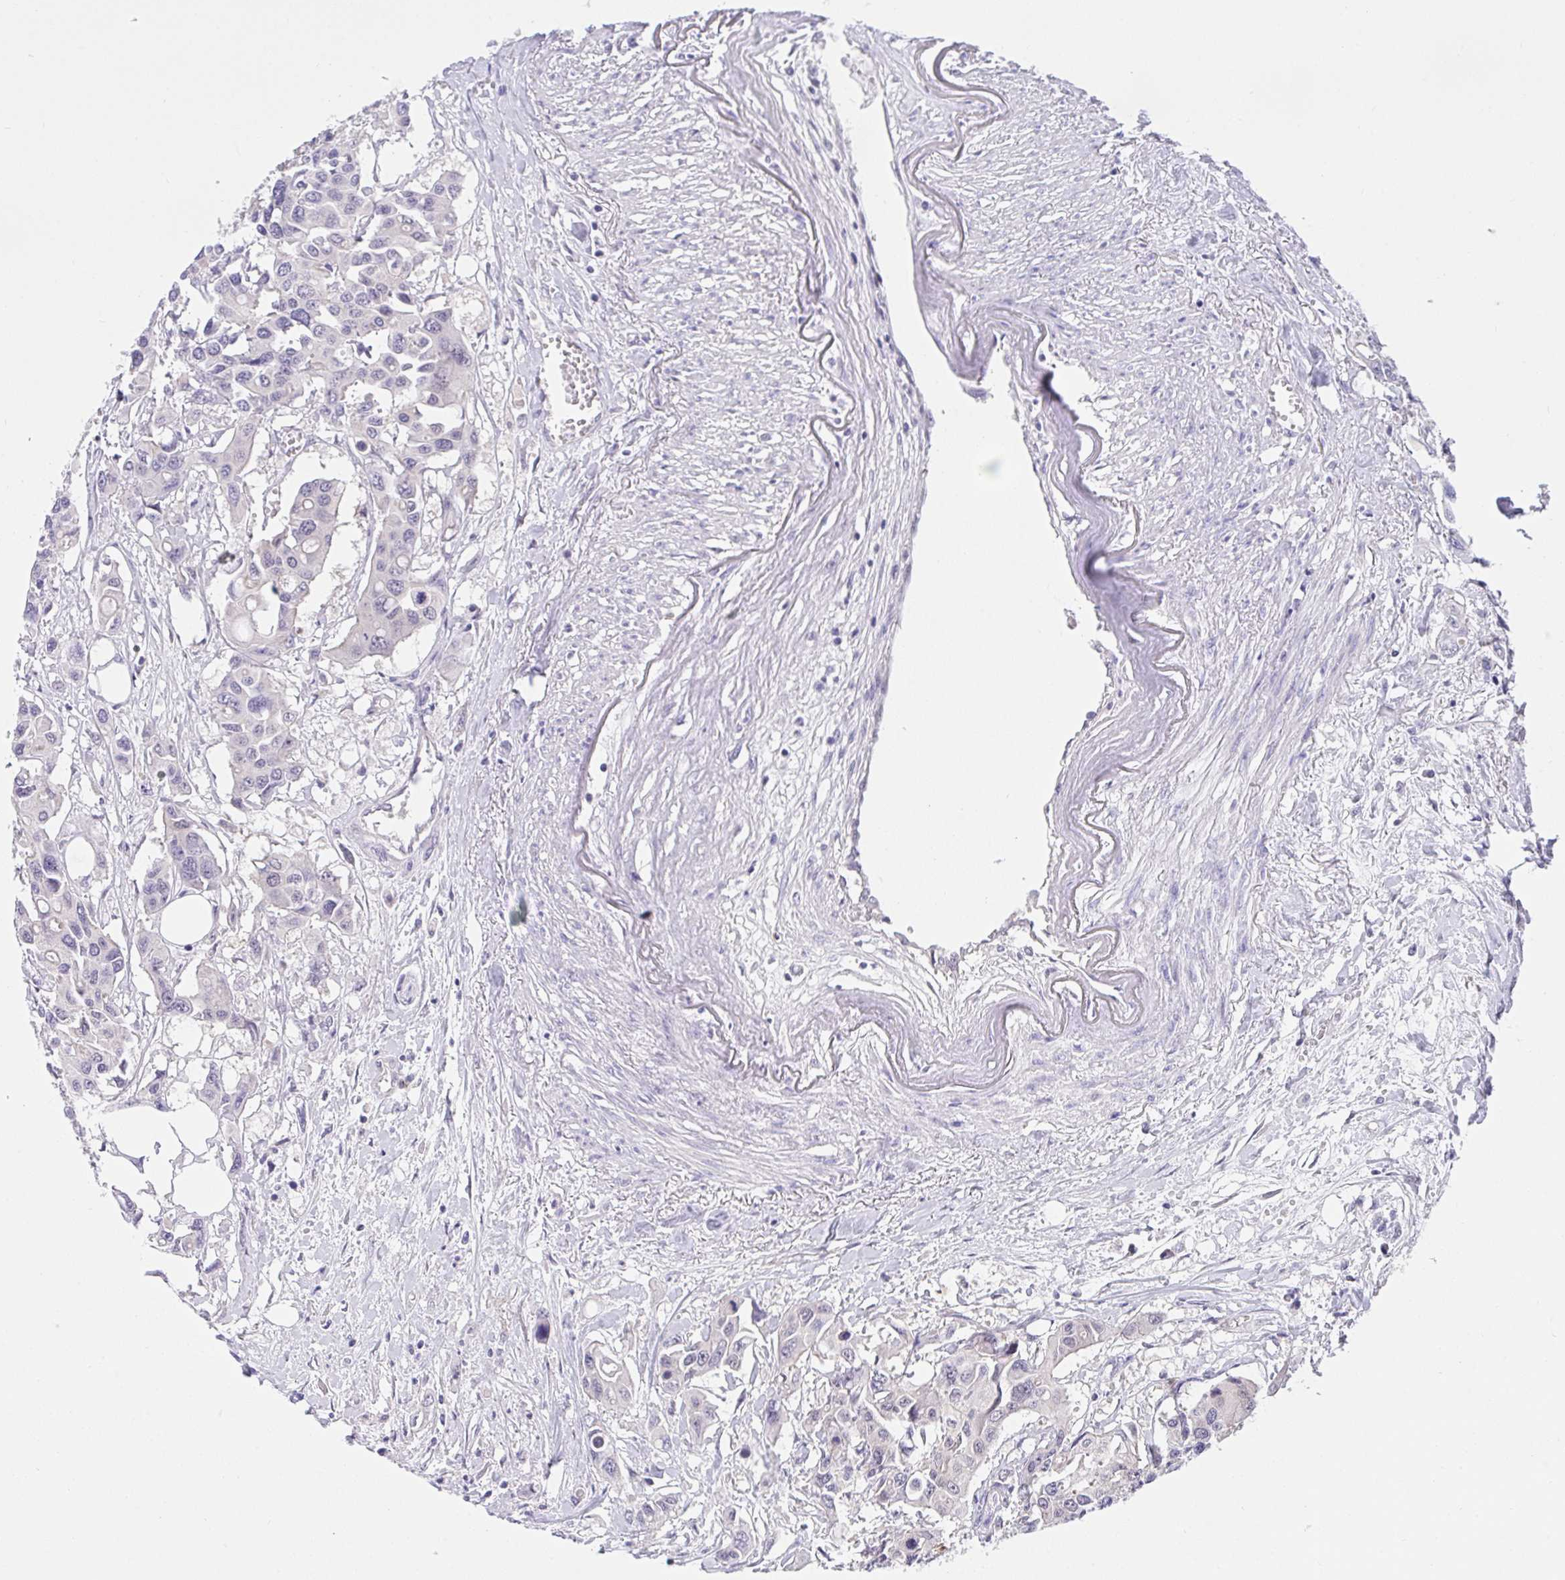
{"staining": {"intensity": "negative", "quantity": "none", "location": "none"}, "tissue": "colorectal cancer", "cell_type": "Tumor cells", "image_type": "cancer", "snomed": [{"axis": "morphology", "description": "Adenocarcinoma, NOS"}, {"axis": "topography", "description": "Colon"}], "caption": "Immunohistochemistry (IHC) photomicrograph of neoplastic tissue: colorectal cancer (adenocarcinoma) stained with DAB reveals no significant protein expression in tumor cells.", "gene": "HOXD12", "patient": {"sex": "male", "age": 77}}